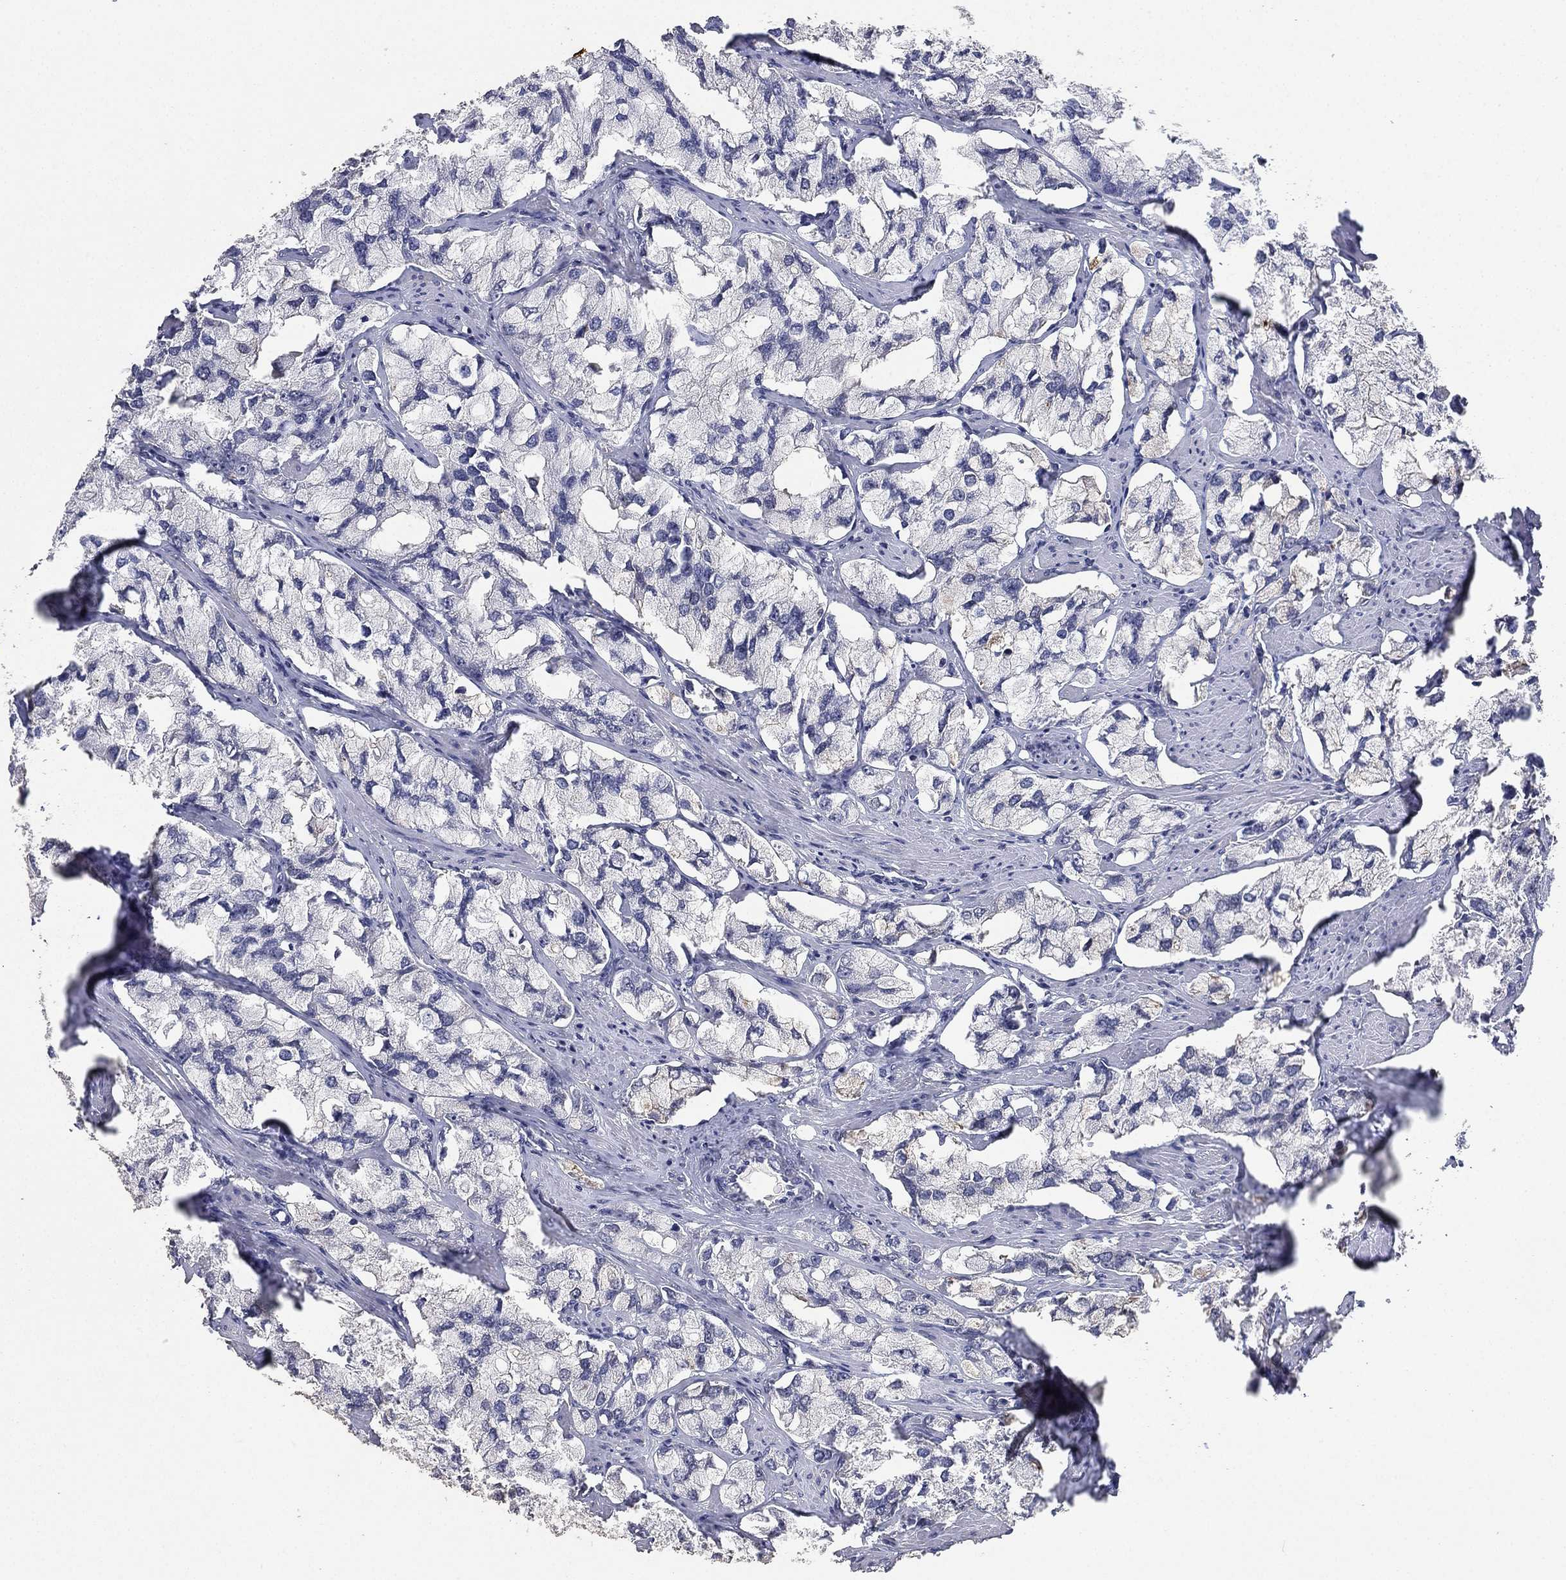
{"staining": {"intensity": "negative", "quantity": "none", "location": "none"}, "tissue": "prostate cancer", "cell_type": "Tumor cells", "image_type": "cancer", "snomed": [{"axis": "morphology", "description": "Adenocarcinoma, NOS"}, {"axis": "topography", "description": "Prostate and seminal vesicle, NOS"}, {"axis": "topography", "description": "Prostate"}], "caption": "The photomicrograph displays no significant expression in tumor cells of prostate cancer (adenocarcinoma).", "gene": "DSG1", "patient": {"sex": "male", "age": 64}}